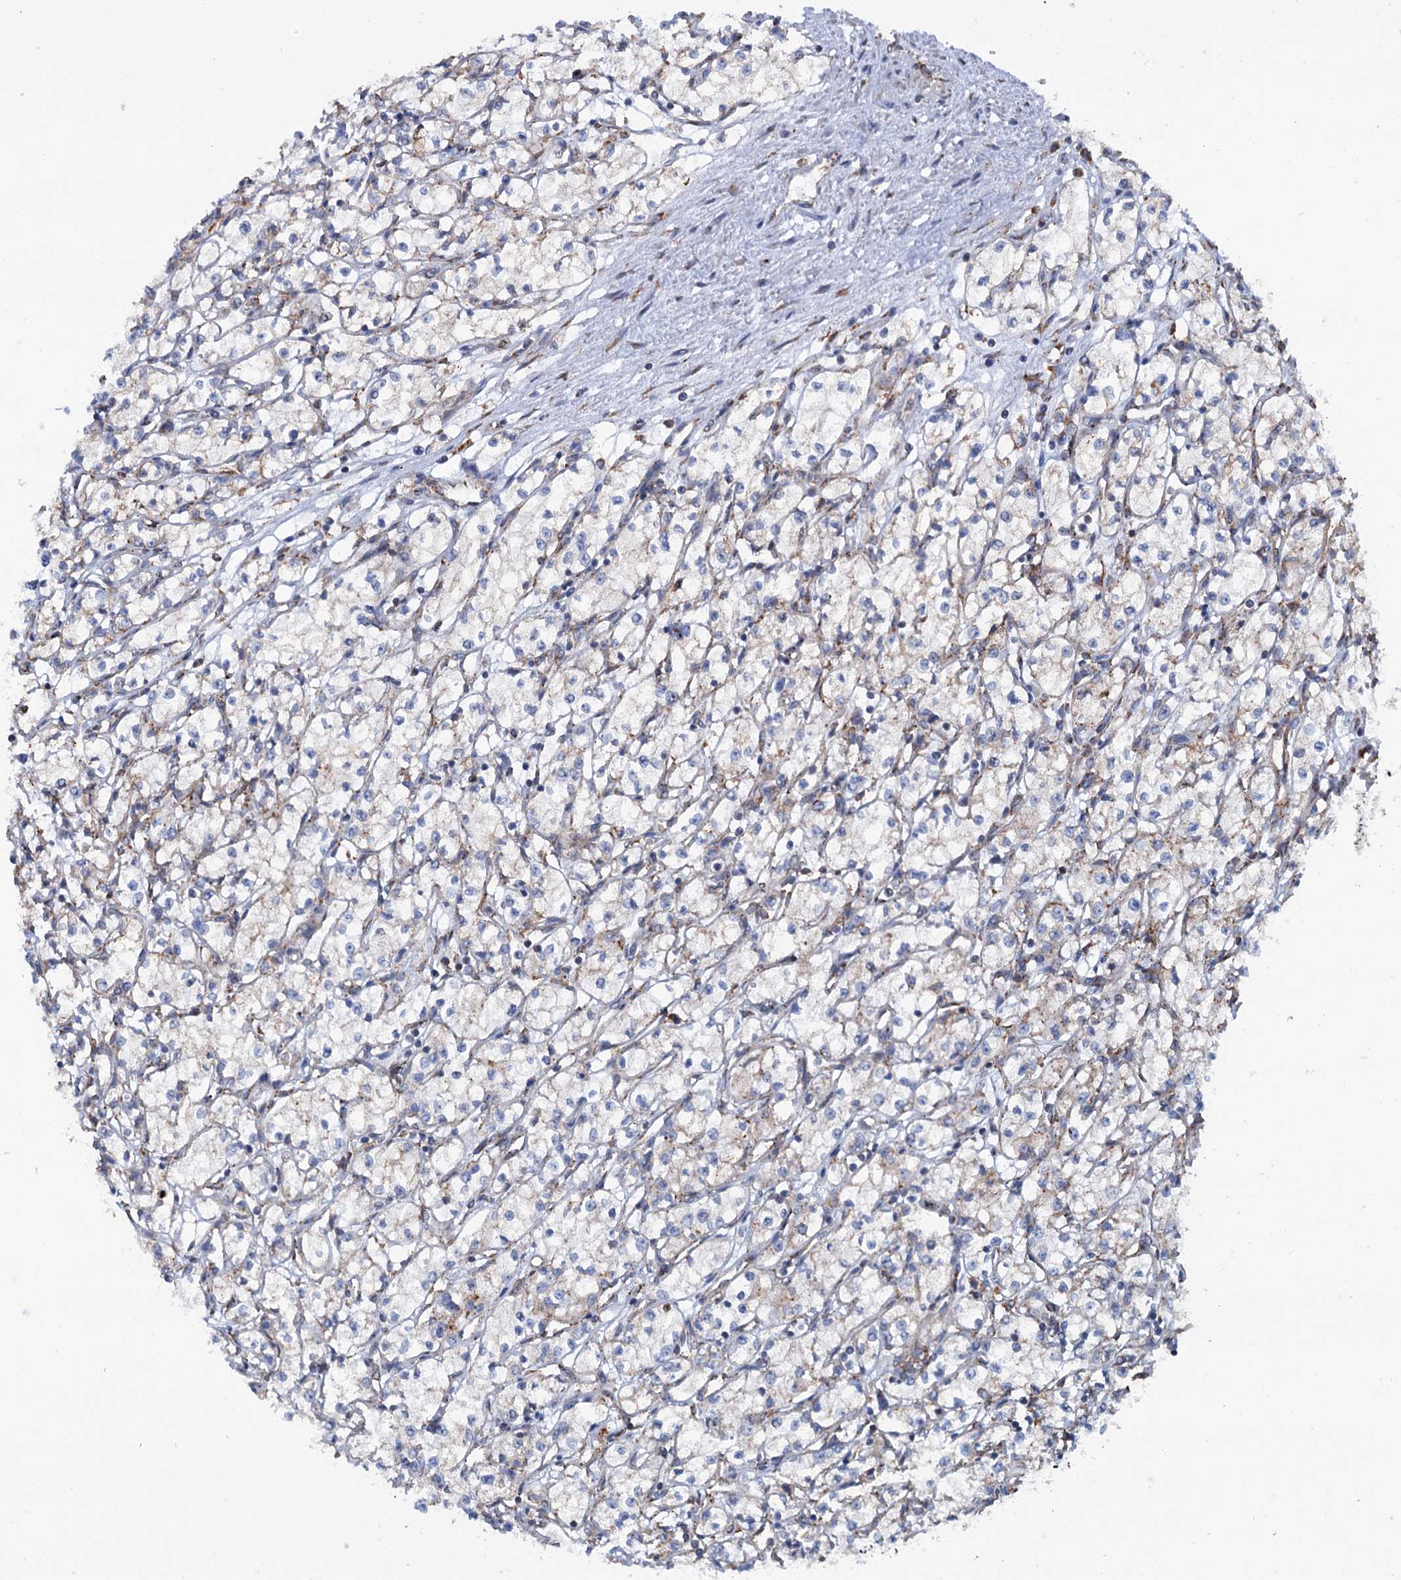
{"staining": {"intensity": "weak", "quantity": "<25%", "location": "cytoplasmic/membranous"}, "tissue": "renal cancer", "cell_type": "Tumor cells", "image_type": "cancer", "snomed": [{"axis": "morphology", "description": "Adenocarcinoma, NOS"}, {"axis": "topography", "description": "Kidney"}], "caption": "An image of adenocarcinoma (renal) stained for a protein demonstrates no brown staining in tumor cells.", "gene": "SHE", "patient": {"sex": "male", "age": 59}}